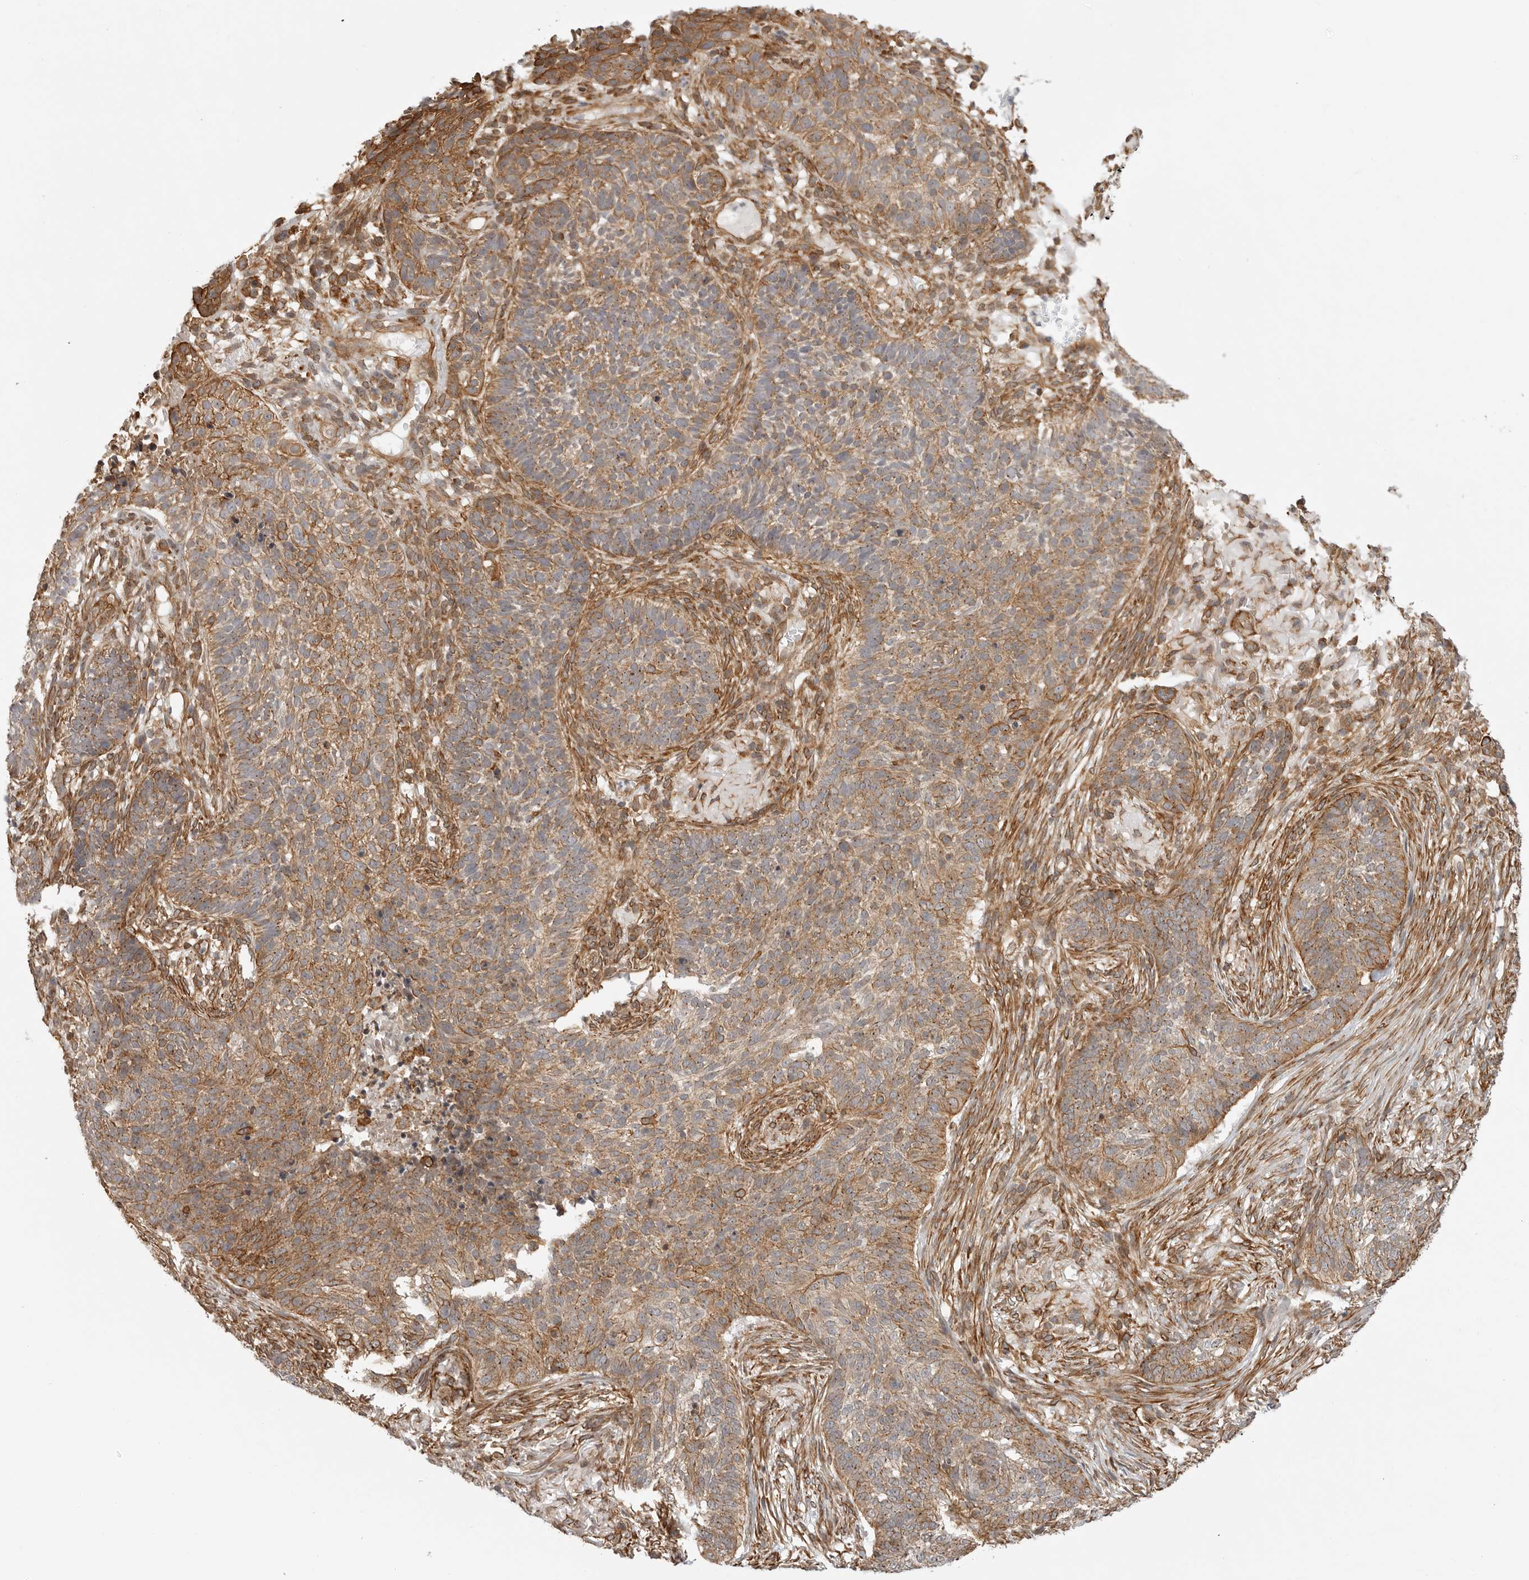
{"staining": {"intensity": "moderate", "quantity": ">75%", "location": "cytoplasmic/membranous"}, "tissue": "skin cancer", "cell_type": "Tumor cells", "image_type": "cancer", "snomed": [{"axis": "morphology", "description": "Basal cell carcinoma"}, {"axis": "topography", "description": "Skin"}], "caption": "Human skin cancer (basal cell carcinoma) stained for a protein (brown) displays moderate cytoplasmic/membranous positive positivity in about >75% of tumor cells.", "gene": "ATOH7", "patient": {"sex": "male", "age": 85}}